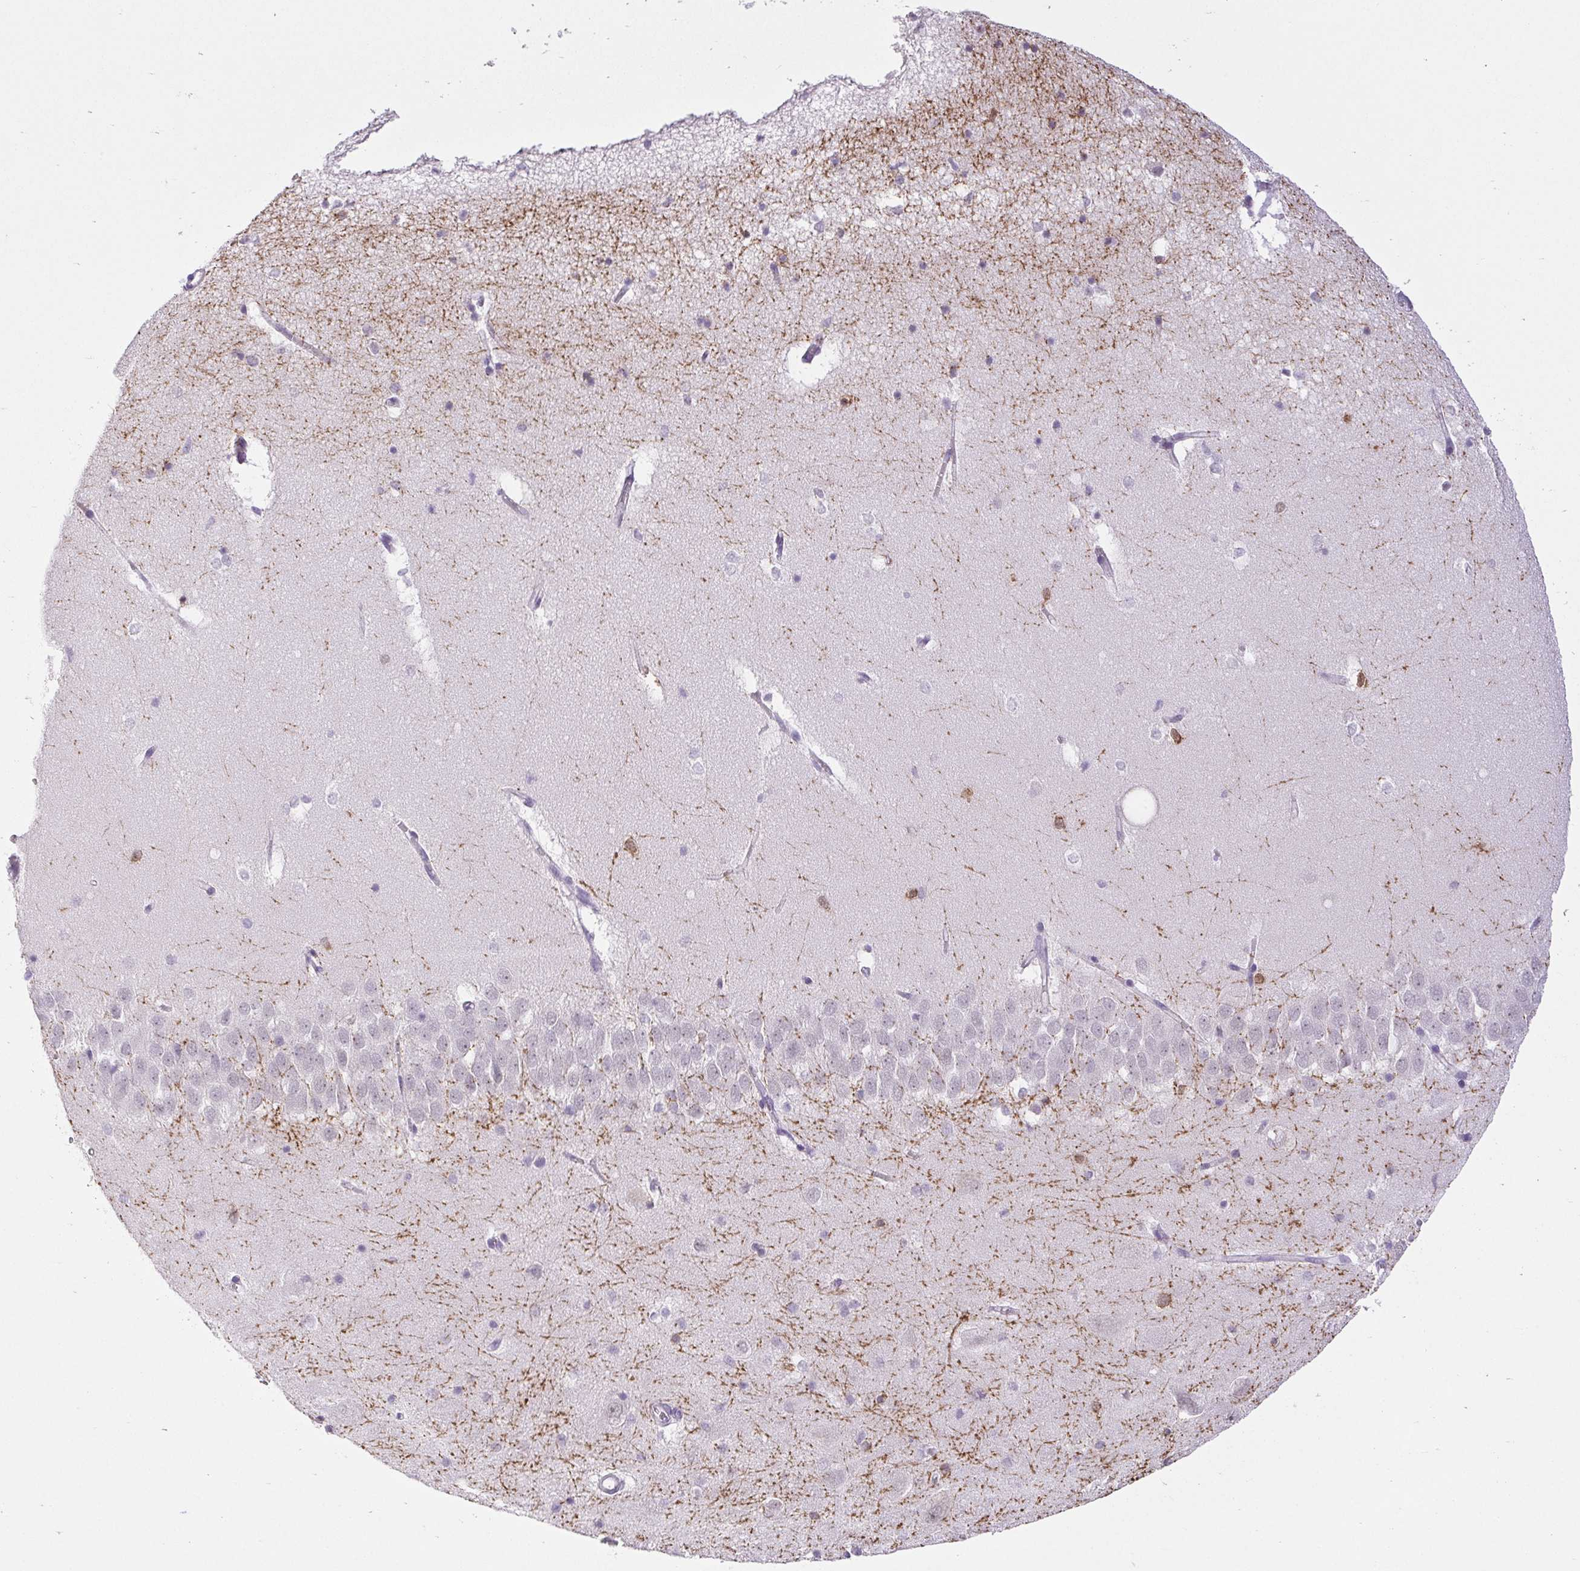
{"staining": {"intensity": "moderate", "quantity": "<25%", "location": "cytoplasmic/membranous"}, "tissue": "hippocampus", "cell_type": "Glial cells", "image_type": "normal", "snomed": [{"axis": "morphology", "description": "Normal tissue, NOS"}, {"axis": "topography", "description": "Hippocampus"}], "caption": "Immunohistochemistry (IHC) (DAB (3,3'-diaminobenzidine)) staining of normal human hippocampus exhibits moderate cytoplasmic/membranous protein staining in about <25% of glial cells.", "gene": "BCAS1", "patient": {"sex": "male", "age": 58}}